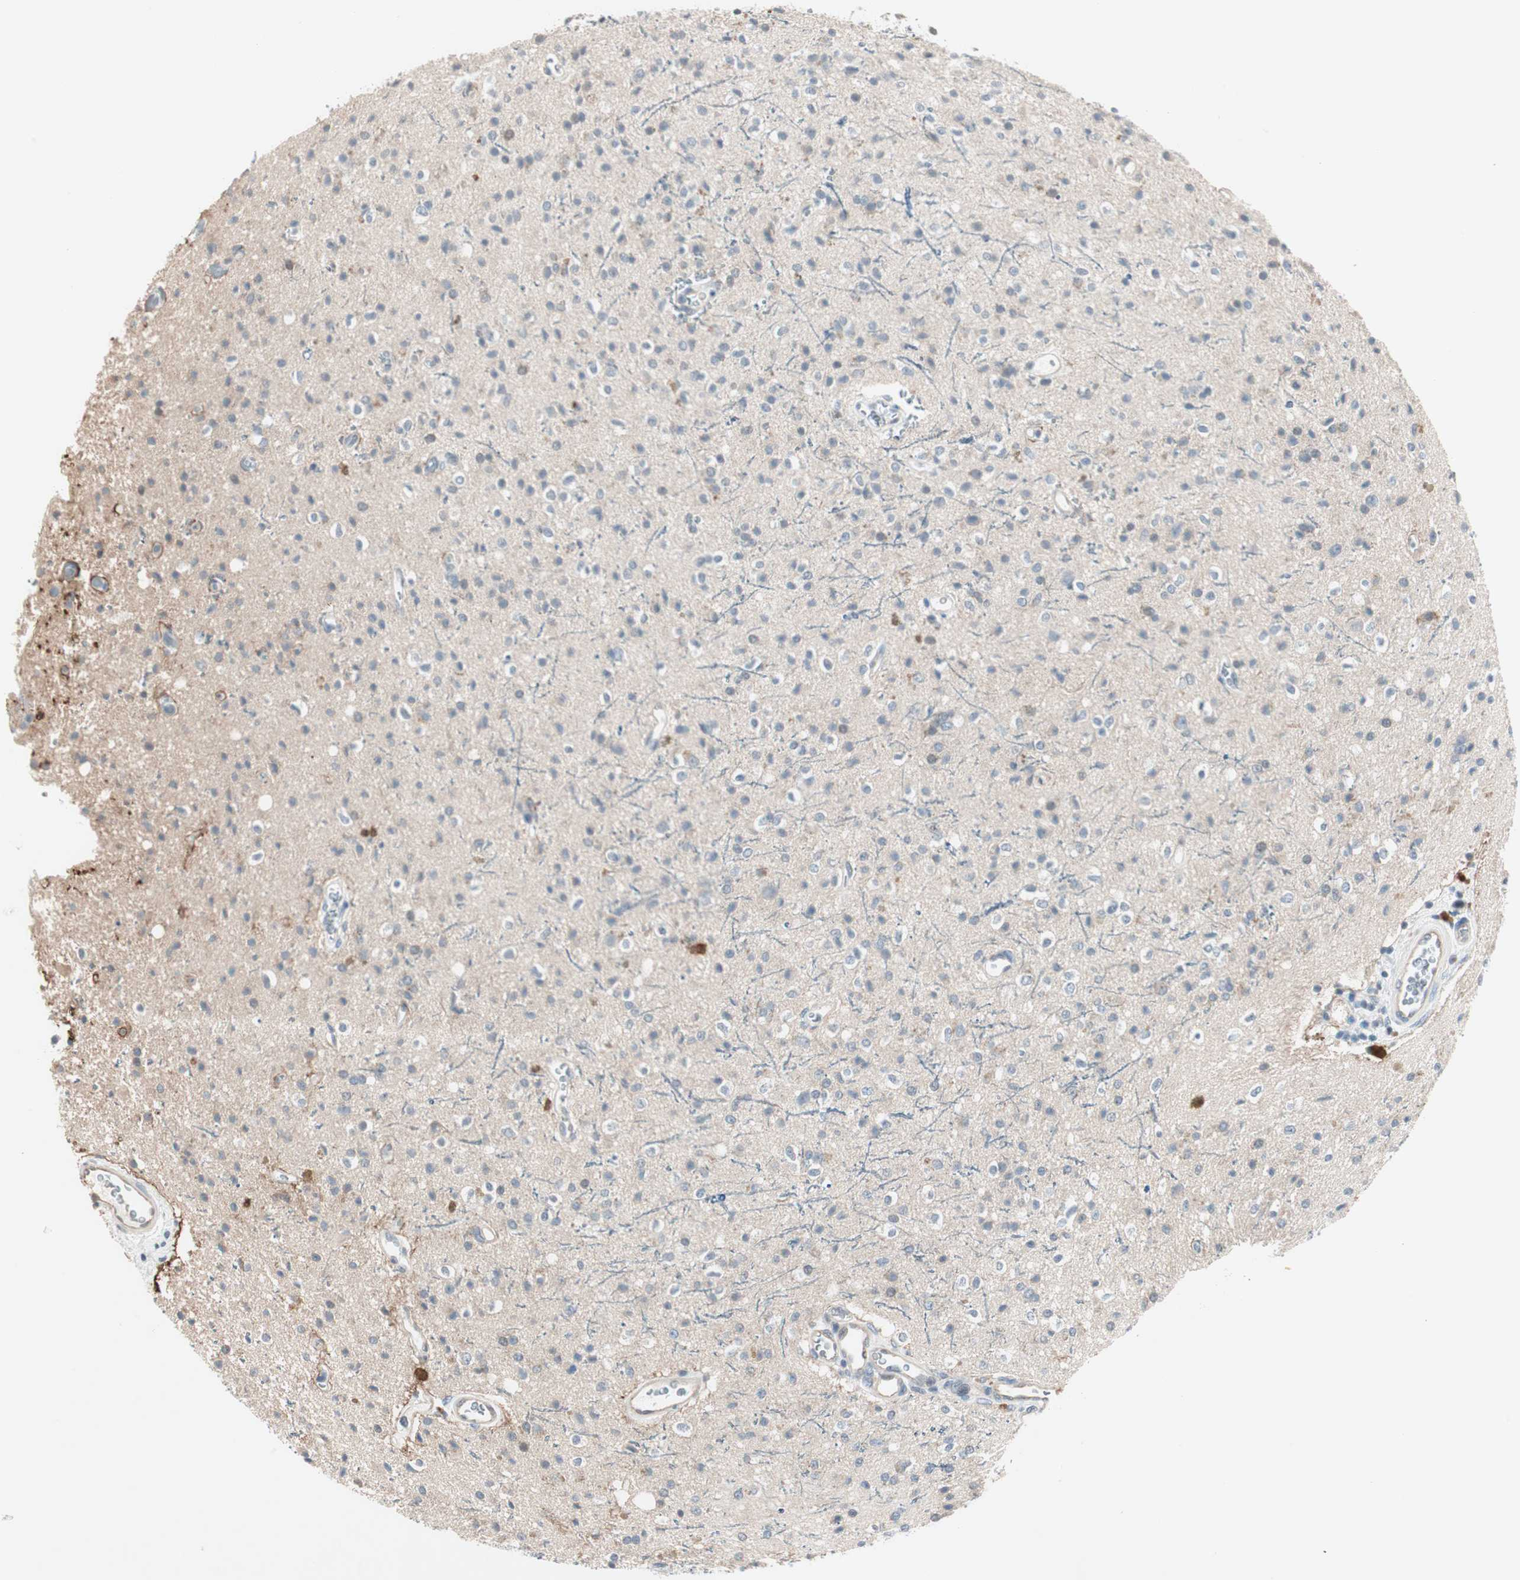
{"staining": {"intensity": "negative", "quantity": "none", "location": "none"}, "tissue": "glioma", "cell_type": "Tumor cells", "image_type": "cancer", "snomed": [{"axis": "morphology", "description": "Glioma, malignant, High grade"}, {"axis": "topography", "description": "Brain"}], "caption": "High magnification brightfield microscopy of glioma stained with DAB (3,3'-diaminobenzidine) (brown) and counterstained with hematoxylin (blue): tumor cells show no significant positivity. The staining is performed using DAB (3,3'-diaminobenzidine) brown chromogen with nuclei counter-stained in using hematoxylin.", "gene": "ITGB4", "patient": {"sex": "male", "age": 47}}